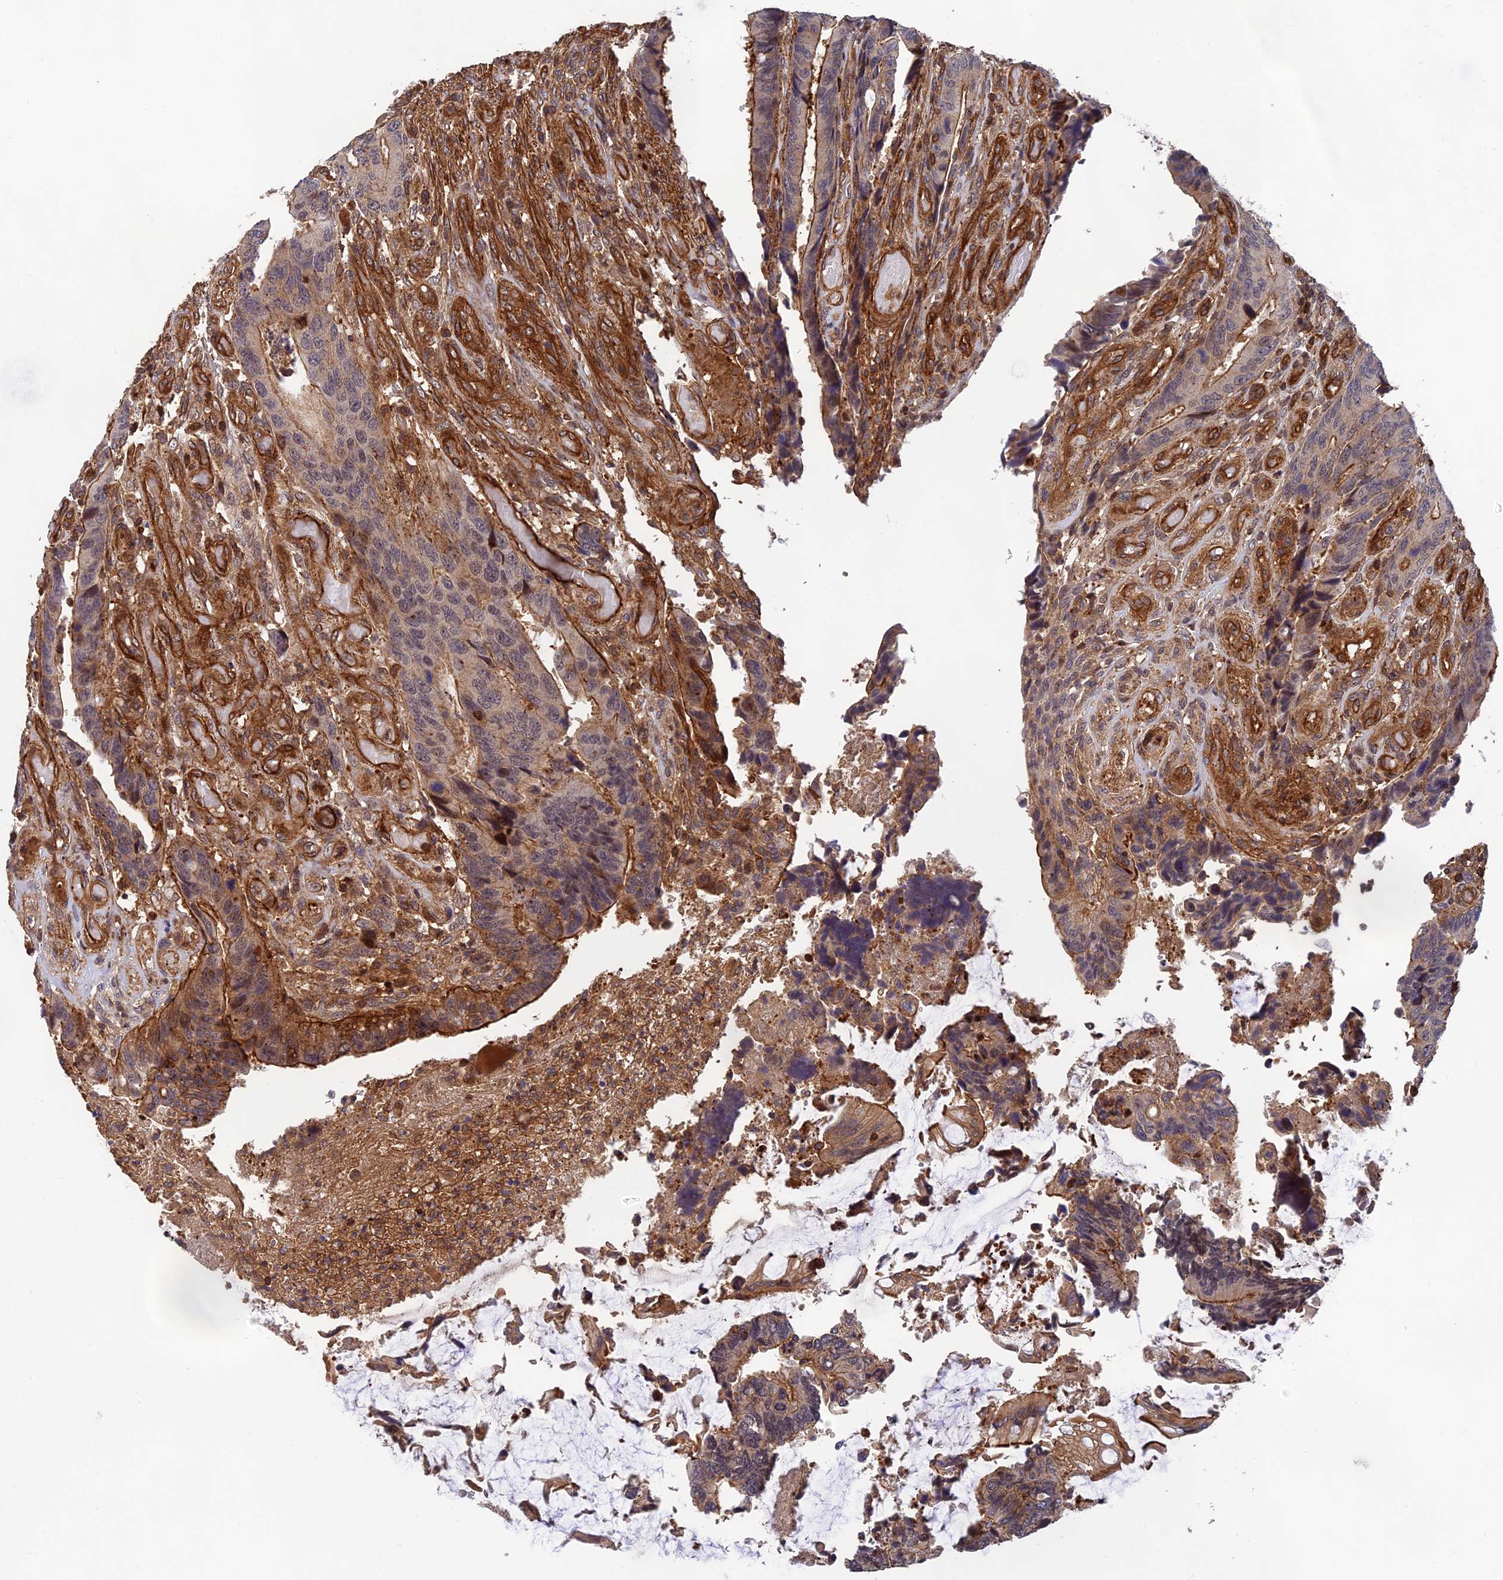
{"staining": {"intensity": "strong", "quantity": "<25%", "location": "cytoplasmic/membranous"}, "tissue": "colorectal cancer", "cell_type": "Tumor cells", "image_type": "cancer", "snomed": [{"axis": "morphology", "description": "Adenocarcinoma, NOS"}, {"axis": "topography", "description": "Colon"}], "caption": "Immunohistochemical staining of human colorectal adenocarcinoma demonstrates medium levels of strong cytoplasmic/membranous staining in approximately <25% of tumor cells. Nuclei are stained in blue.", "gene": "OSBPL1A", "patient": {"sex": "male", "age": 87}}